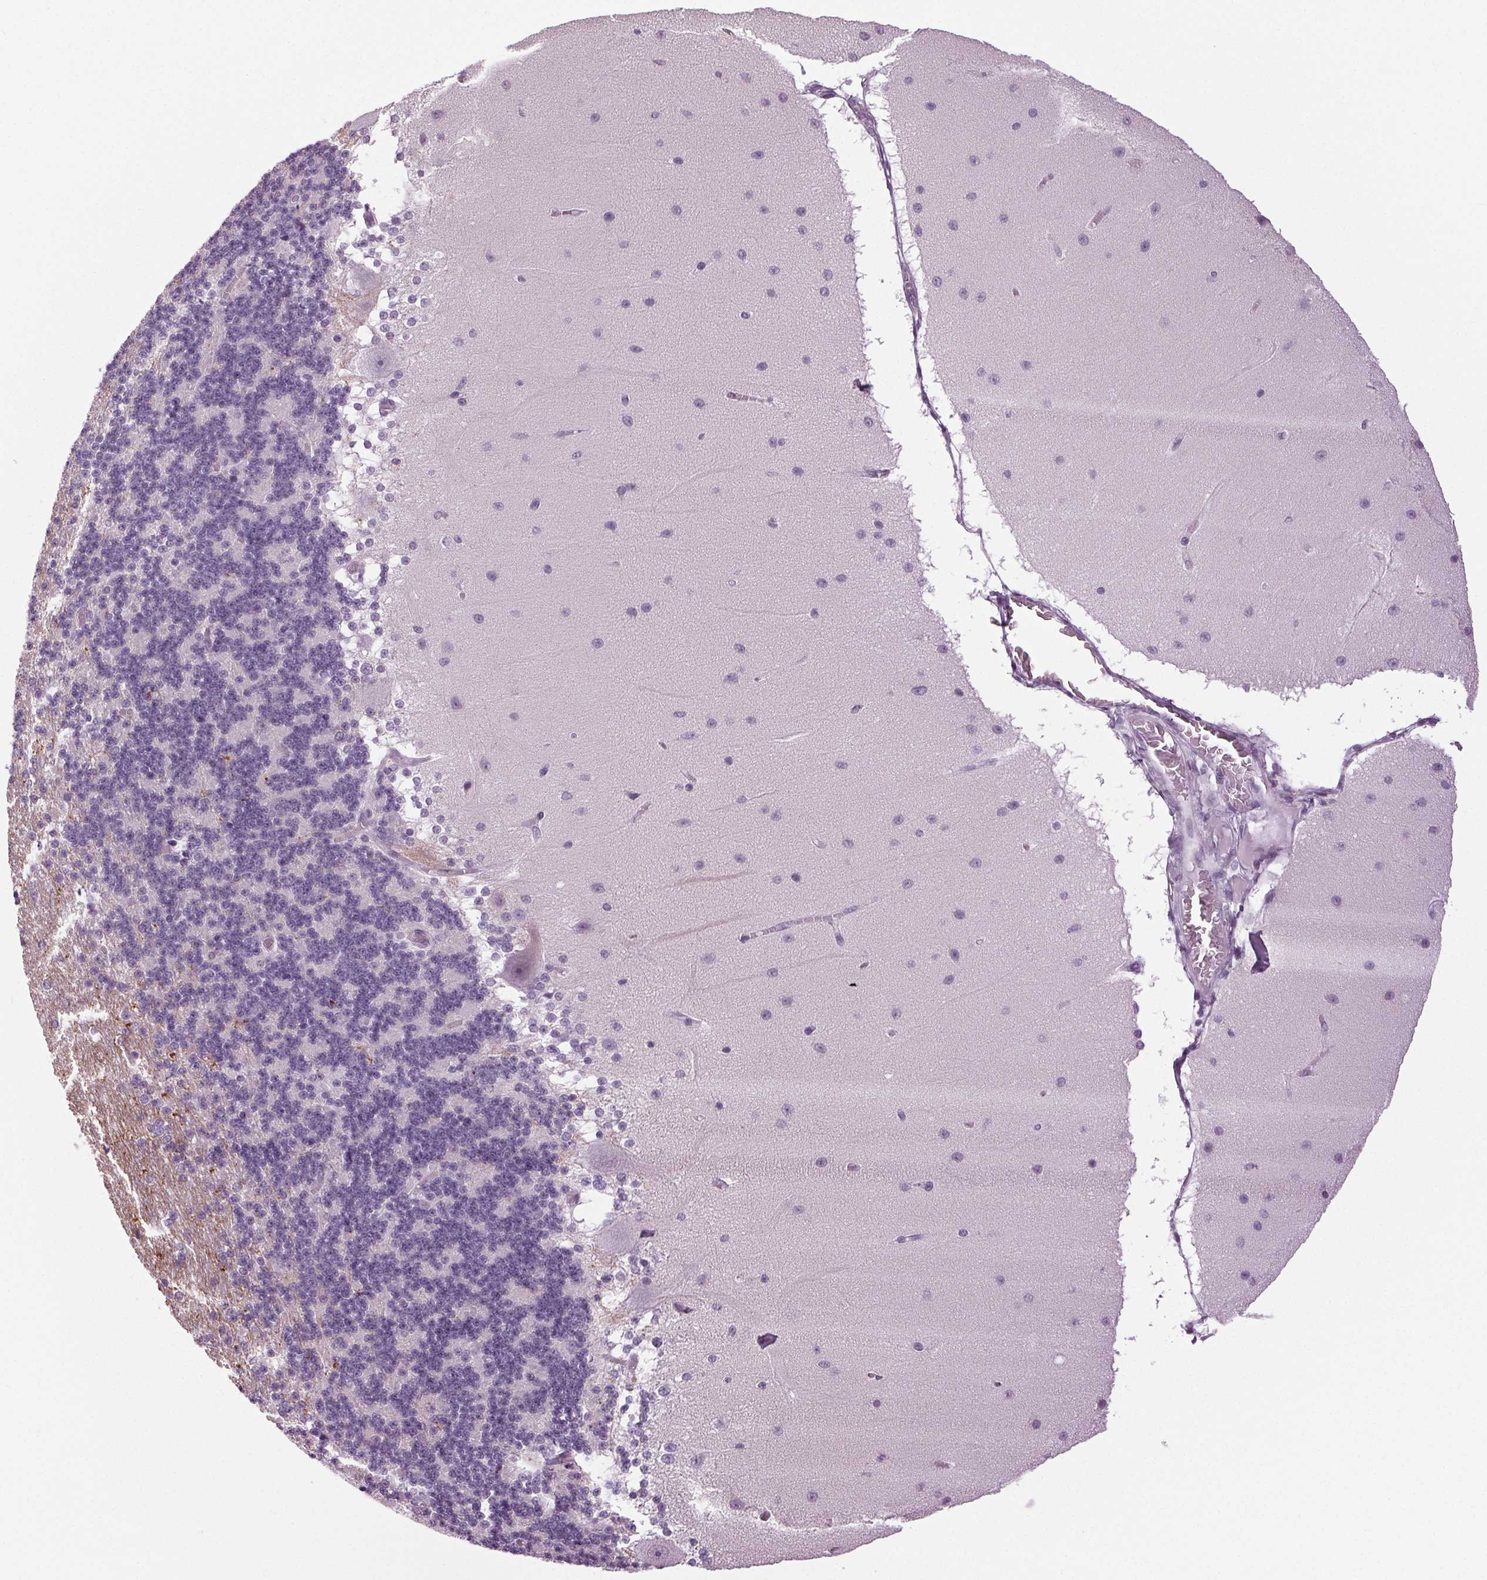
{"staining": {"intensity": "negative", "quantity": "none", "location": "none"}, "tissue": "cerebellum", "cell_type": "Cells in granular layer", "image_type": "normal", "snomed": [{"axis": "morphology", "description": "Normal tissue, NOS"}, {"axis": "topography", "description": "Cerebellum"}], "caption": "The image displays no significant positivity in cells in granular layer of cerebellum. (Stains: DAB IHC with hematoxylin counter stain, Microscopy: brightfield microscopy at high magnification).", "gene": "DNAH12", "patient": {"sex": "female", "age": 54}}